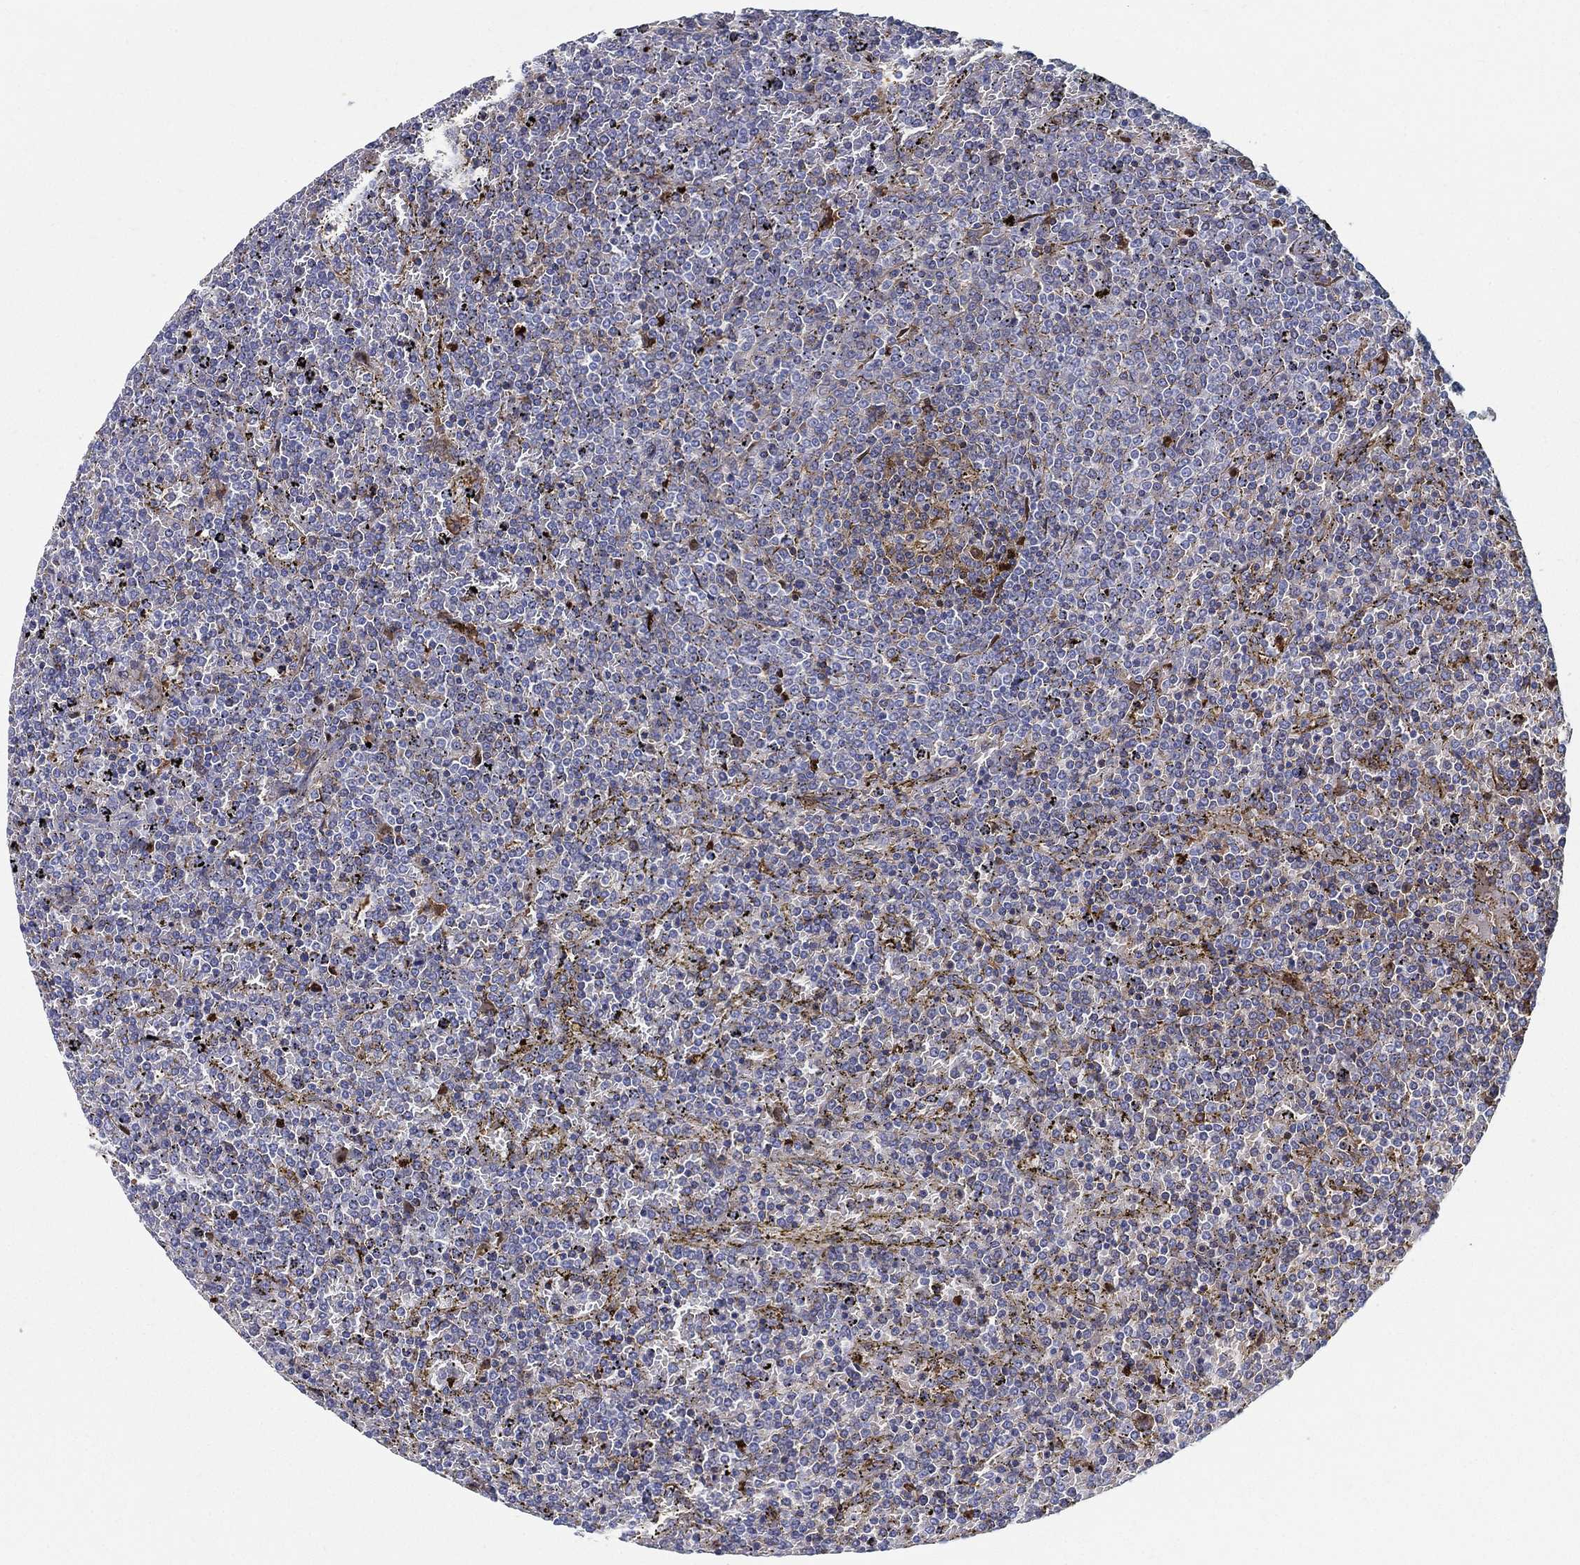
{"staining": {"intensity": "negative", "quantity": "none", "location": "none"}, "tissue": "lymphoma", "cell_type": "Tumor cells", "image_type": "cancer", "snomed": [{"axis": "morphology", "description": "Malignant lymphoma, non-Hodgkin's type, Low grade"}, {"axis": "topography", "description": "Spleen"}], "caption": "A high-resolution photomicrograph shows IHC staining of low-grade malignant lymphoma, non-Hodgkin's type, which shows no significant positivity in tumor cells.", "gene": "IFNB1", "patient": {"sex": "female", "age": 77}}